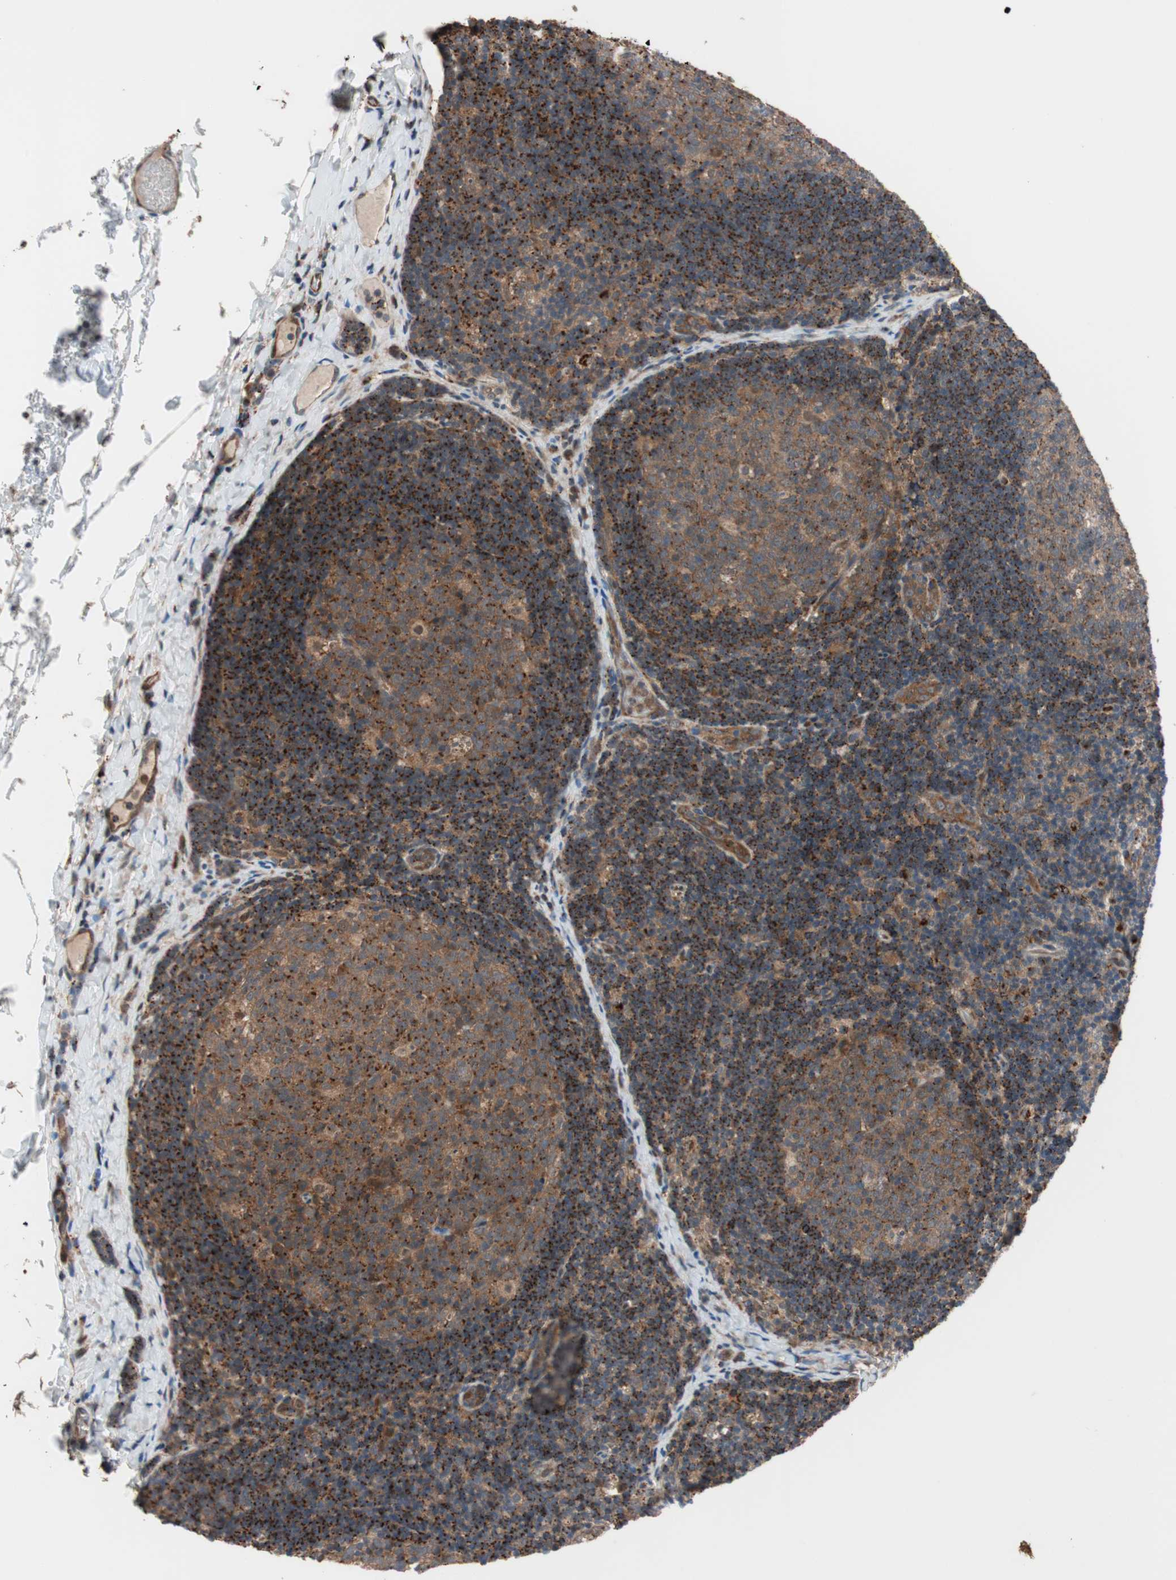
{"staining": {"intensity": "strong", "quantity": "25%-75%", "location": "cytoplasmic/membranous"}, "tissue": "lymph node", "cell_type": "Germinal center cells", "image_type": "normal", "snomed": [{"axis": "morphology", "description": "Normal tissue, NOS"}, {"axis": "topography", "description": "Lymph node"}], "caption": "Protein expression analysis of normal lymph node shows strong cytoplasmic/membranous expression in approximately 25%-75% of germinal center cells.", "gene": "P3R3URF", "patient": {"sex": "female", "age": 14}}